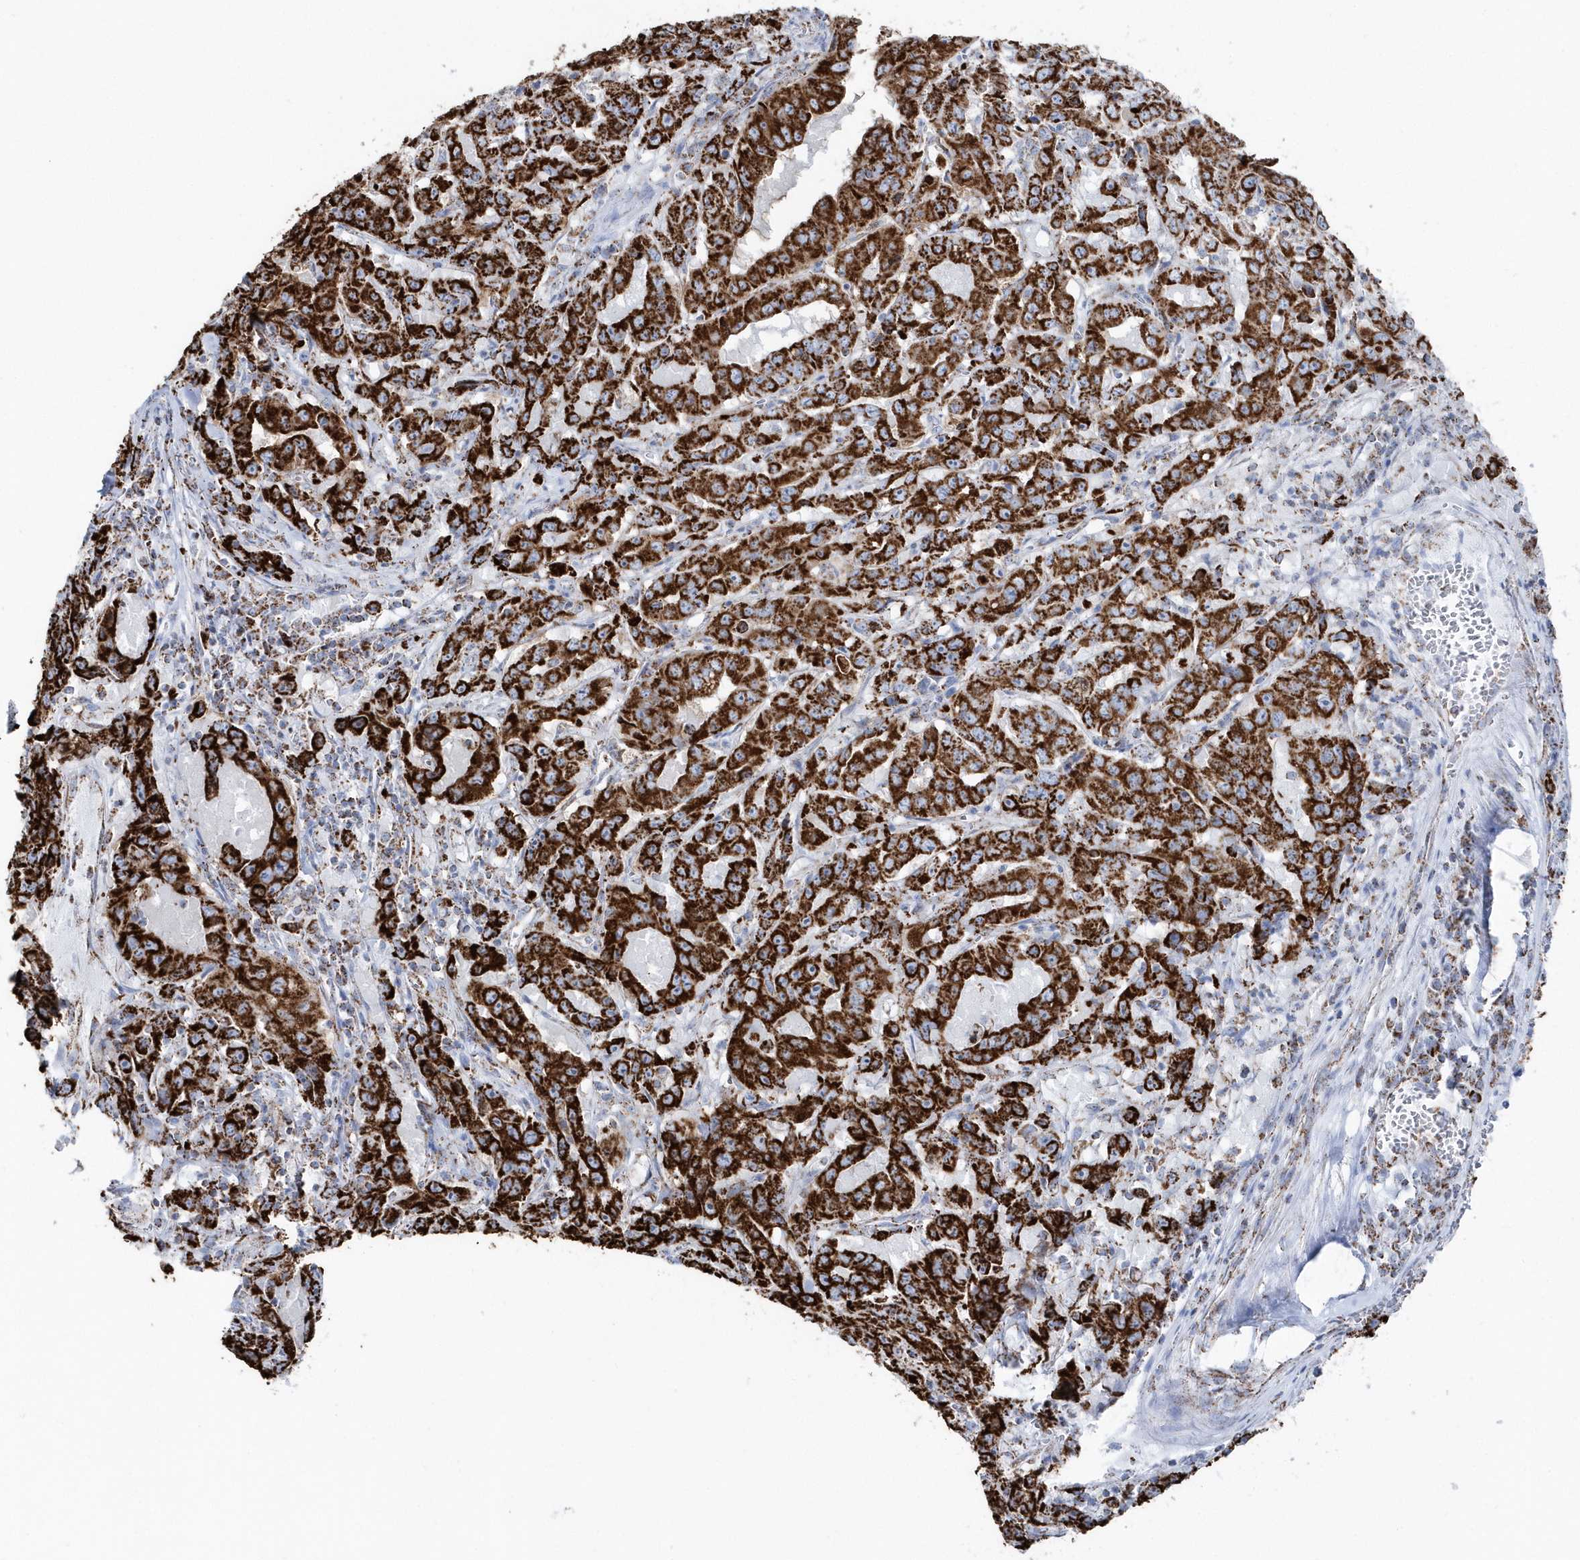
{"staining": {"intensity": "strong", "quantity": ">75%", "location": "cytoplasmic/membranous"}, "tissue": "pancreatic cancer", "cell_type": "Tumor cells", "image_type": "cancer", "snomed": [{"axis": "morphology", "description": "Adenocarcinoma, NOS"}, {"axis": "topography", "description": "Pancreas"}], "caption": "Immunohistochemical staining of human pancreatic cancer shows strong cytoplasmic/membranous protein expression in about >75% of tumor cells.", "gene": "TMCO6", "patient": {"sex": "male", "age": 63}}